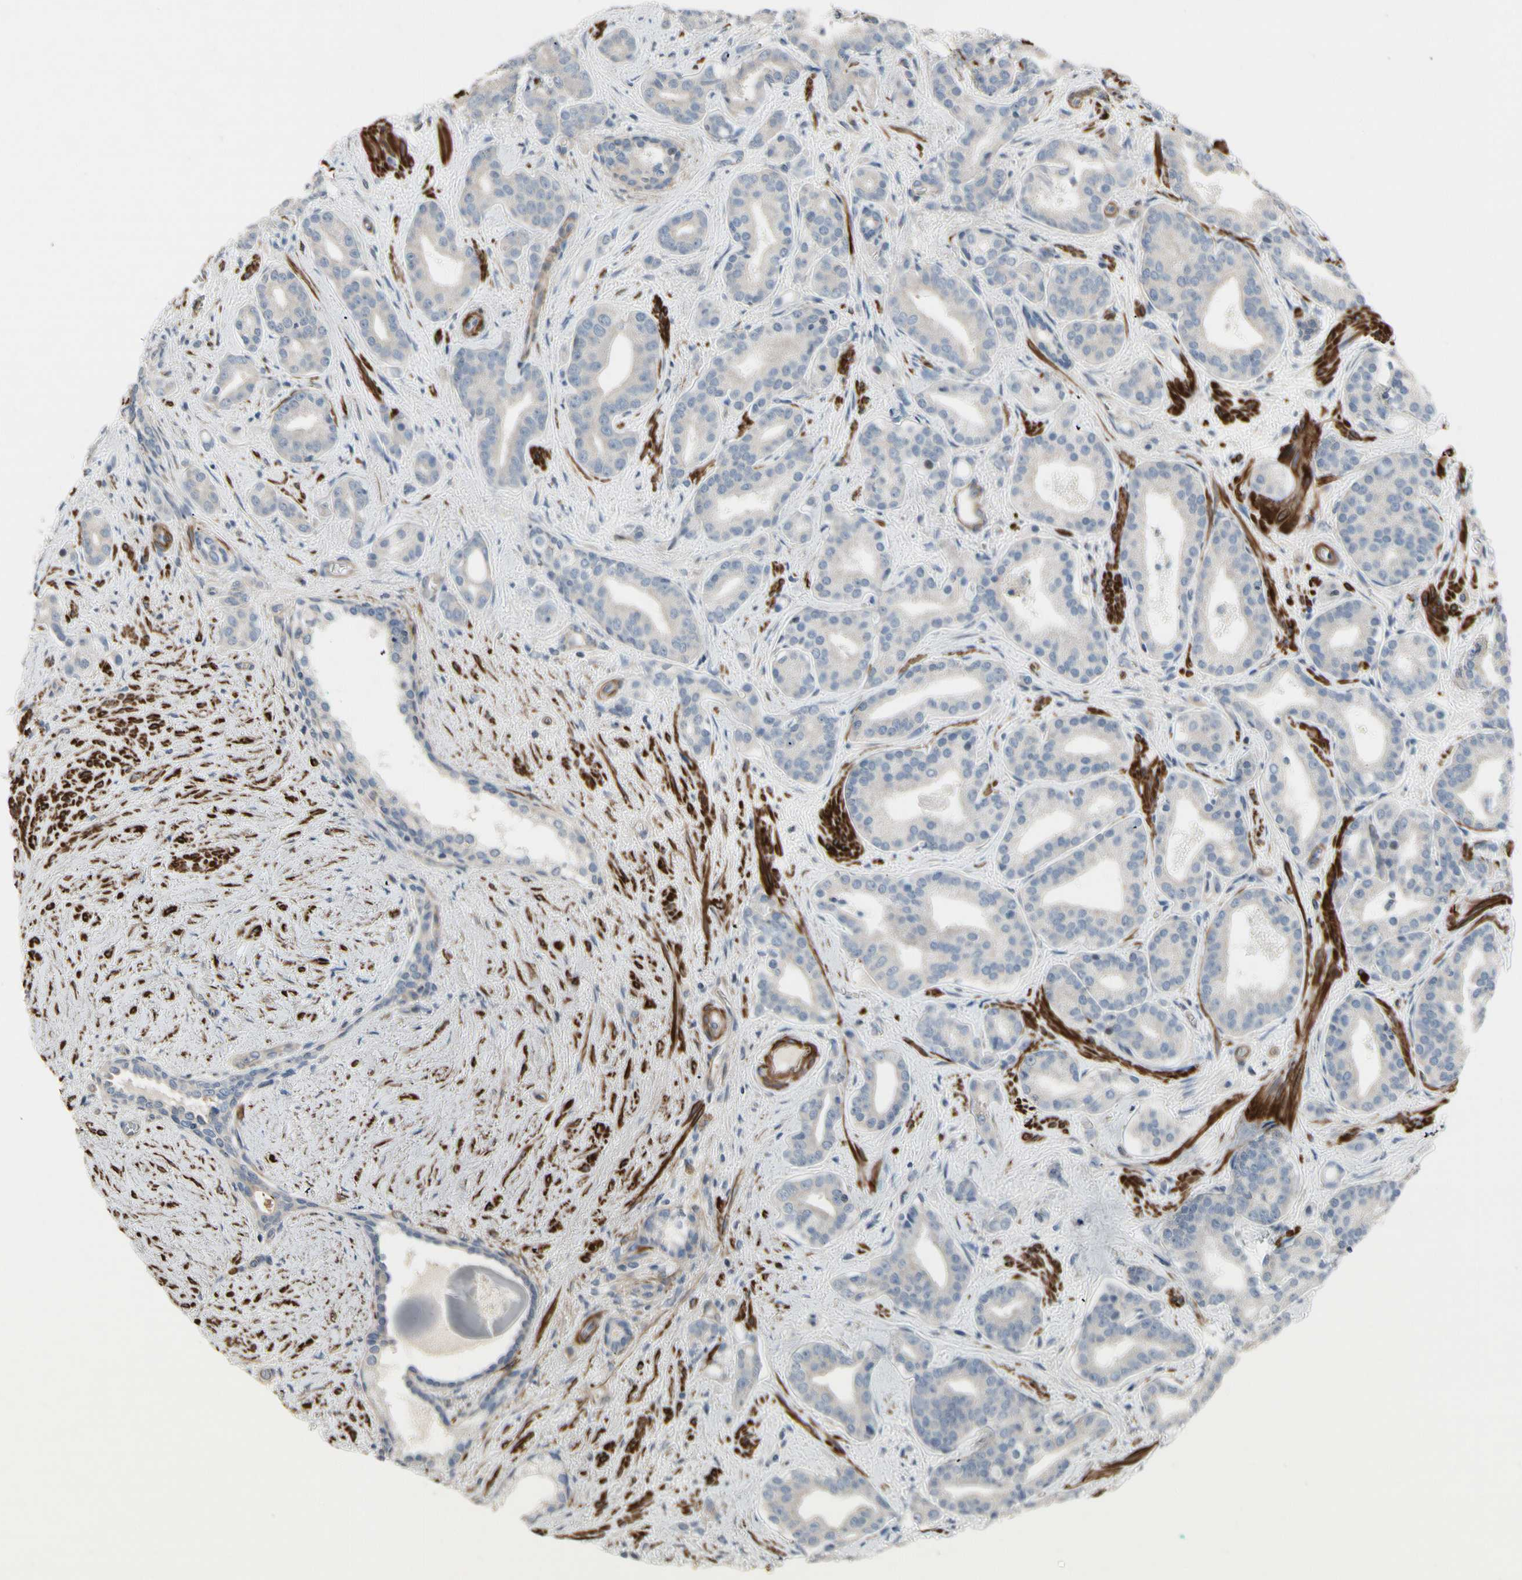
{"staining": {"intensity": "negative", "quantity": "none", "location": "none"}, "tissue": "prostate cancer", "cell_type": "Tumor cells", "image_type": "cancer", "snomed": [{"axis": "morphology", "description": "Adenocarcinoma, Low grade"}, {"axis": "topography", "description": "Prostate"}], "caption": "DAB immunohistochemical staining of human prostate cancer shows no significant positivity in tumor cells. (DAB (3,3'-diaminobenzidine) immunohistochemistry visualized using brightfield microscopy, high magnification).", "gene": "TPM1", "patient": {"sex": "male", "age": 63}}